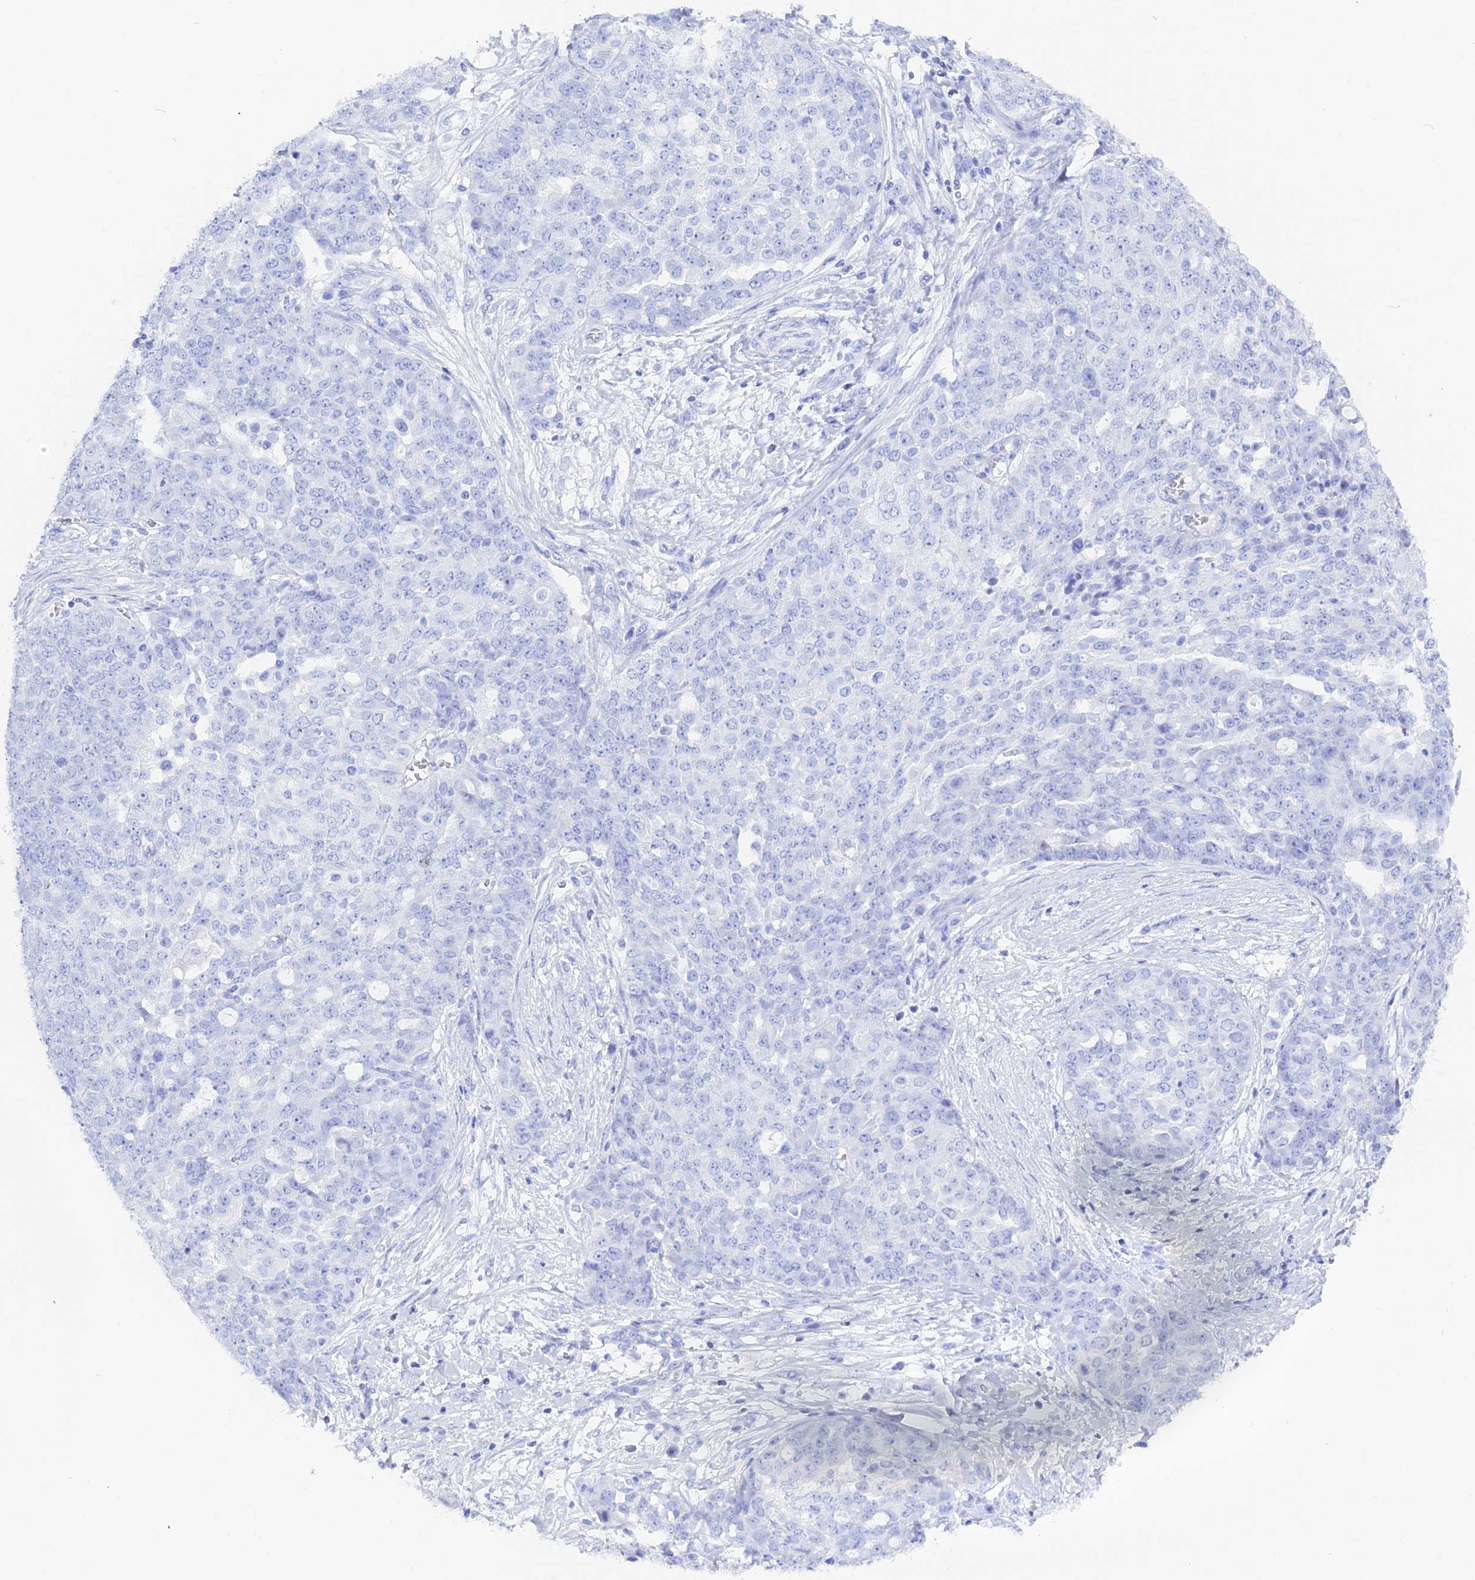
{"staining": {"intensity": "negative", "quantity": "none", "location": "none"}, "tissue": "ovarian cancer", "cell_type": "Tumor cells", "image_type": "cancer", "snomed": [{"axis": "morphology", "description": "Cystadenocarcinoma, serous, NOS"}, {"axis": "topography", "description": "Soft tissue"}, {"axis": "topography", "description": "Ovary"}], "caption": "Ovarian cancer (serous cystadenocarcinoma) stained for a protein using IHC displays no staining tumor cells.", "gene": "ADGRA1", "patient": {"sex": "female", "age": 57}}